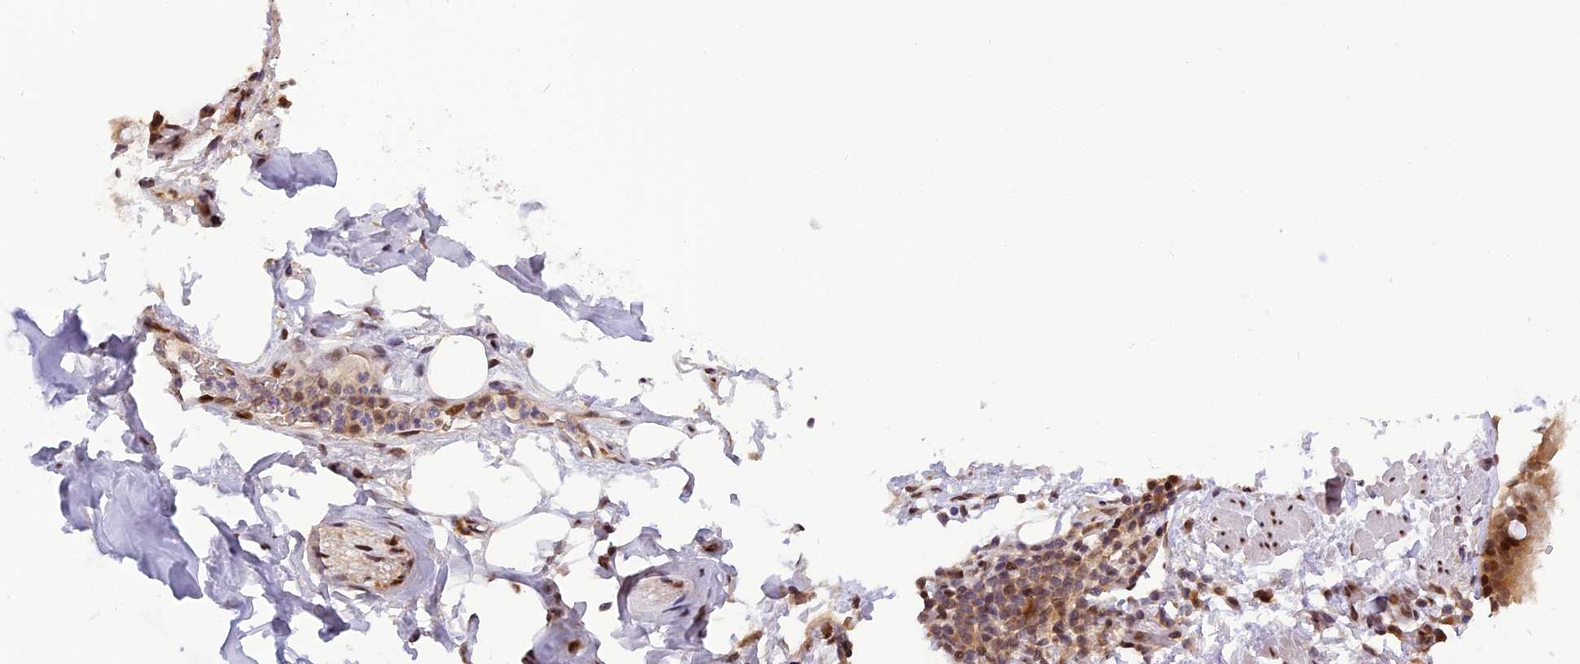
{"staining": {"intensity": "moderate", "quantity": ">75%", "location": "nuclear"}, "tissue": "adipose tissue", "cell_type": "Adipocytes", "image_type": "normal", "snomed": [{"axis": "morphology", "description": "Normal tissue, NOS"}, {"axis": "topography", "description": "Lymph node"}, {"axis": "topography", "description": "Cartilage tissue"}, {"axis": "topography", "description": "Bronchus"}], "caption": "DAB immunohistochemical staining of normal adipose tissue displays moderate nuclear protein expression in approximately >75% of adipocytes.", "gene": "RABGGTA", "patient": {"sex": "male", "age": 63}}